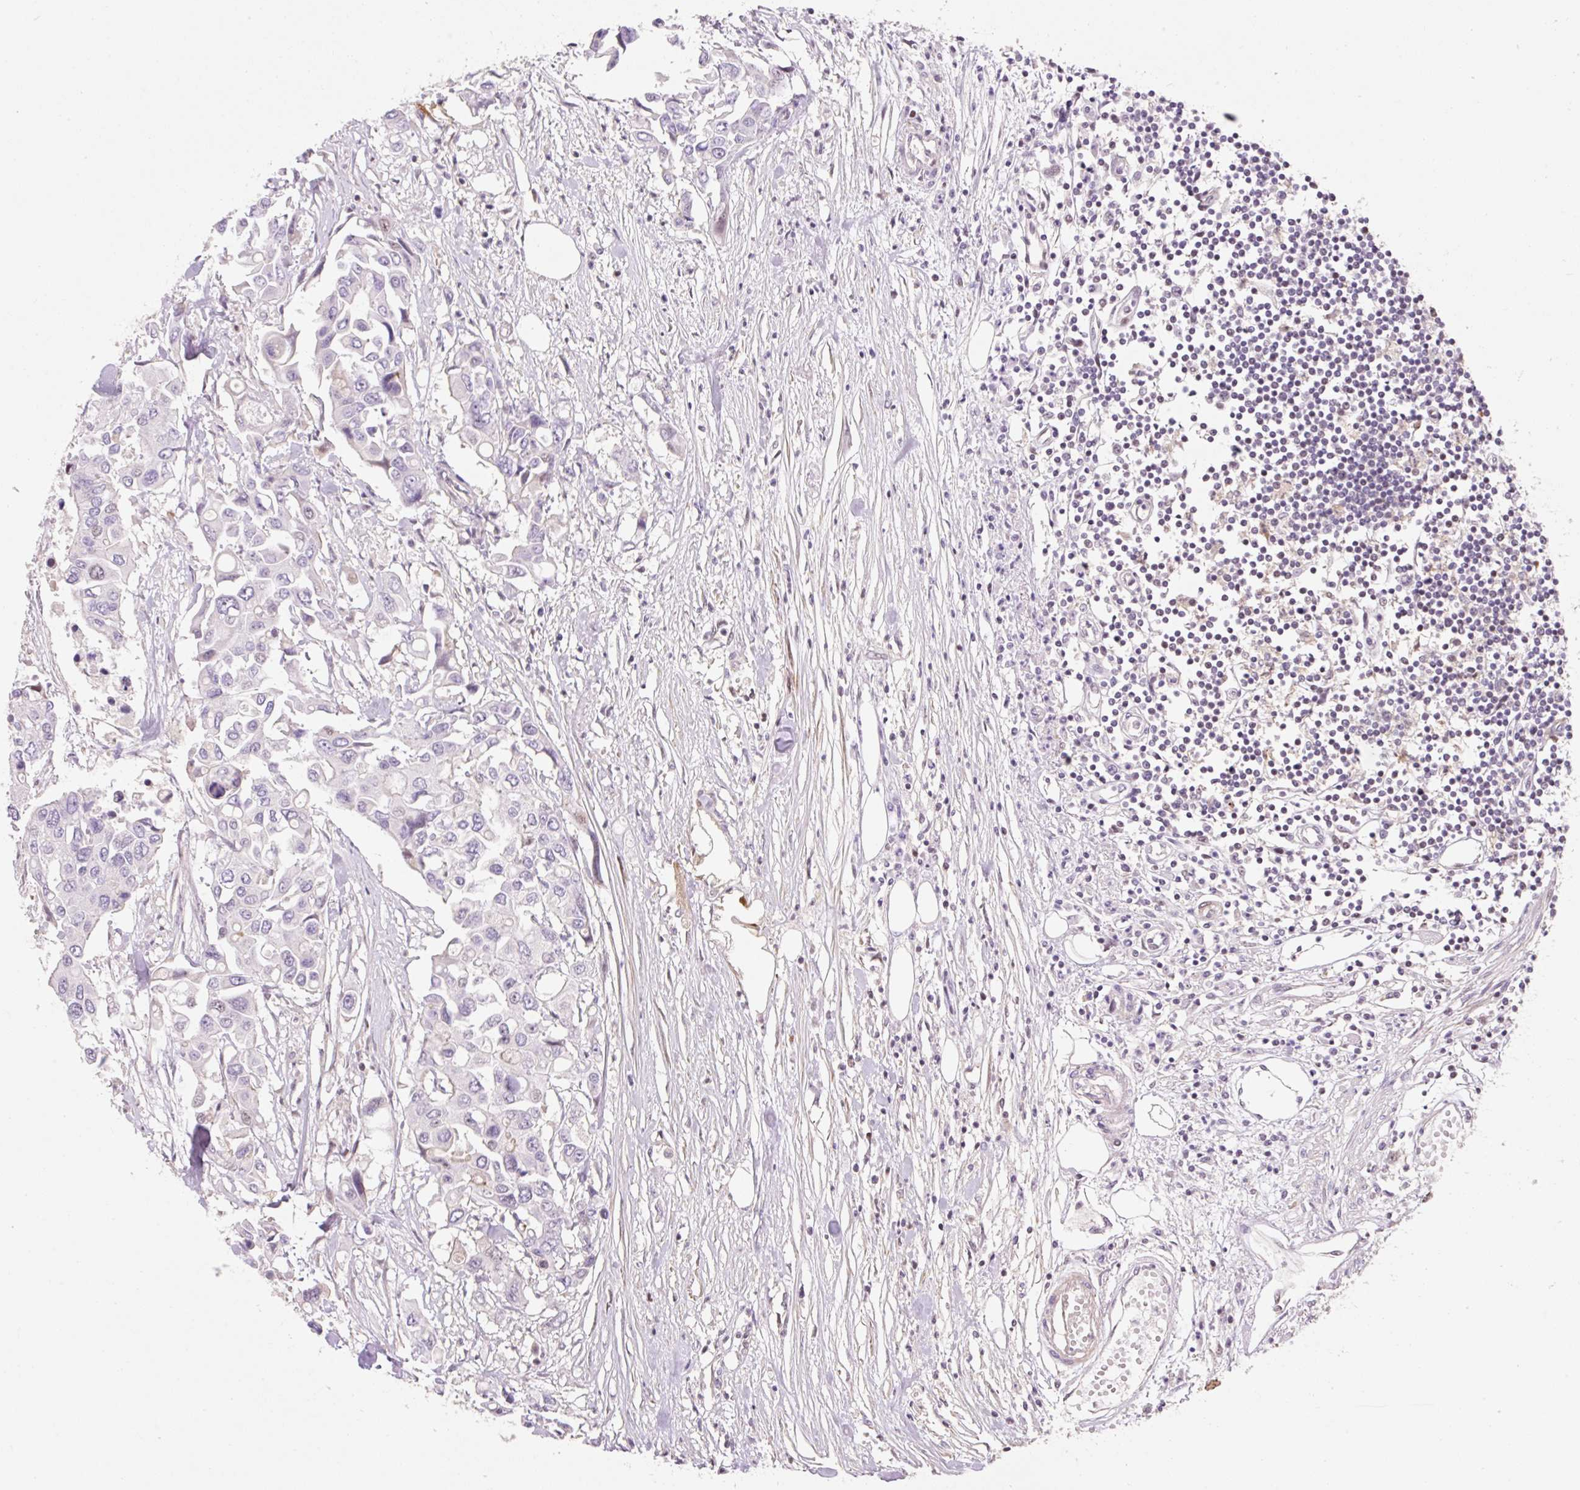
{"staining": {"intensity": "negative", "quantity": "none", "location": "none"}, "tissue": "colorectal cancer", "cell_type": "Tumor cells", "image_type": "cancer", "snomed": [{"axis": "morphology", "description": "Adenocarcinoma, NOS"}, {"axis": "topography", "description": "Colon"}], "caption": "A high-resolution image shows immunohistochemistry (IHC) staining of adenocarcinoma (colorectal), which reveals no significant expression in tumor cells. The staining was performed using DAB (3,3'-diaminobenzidine) to visualize the protein expression in brown, while the nuclei were stained in blue with hematoxylin (Magnification: 20x).", "gene": "ZNF552", "patient": {"sex": "male", "age": 77}}